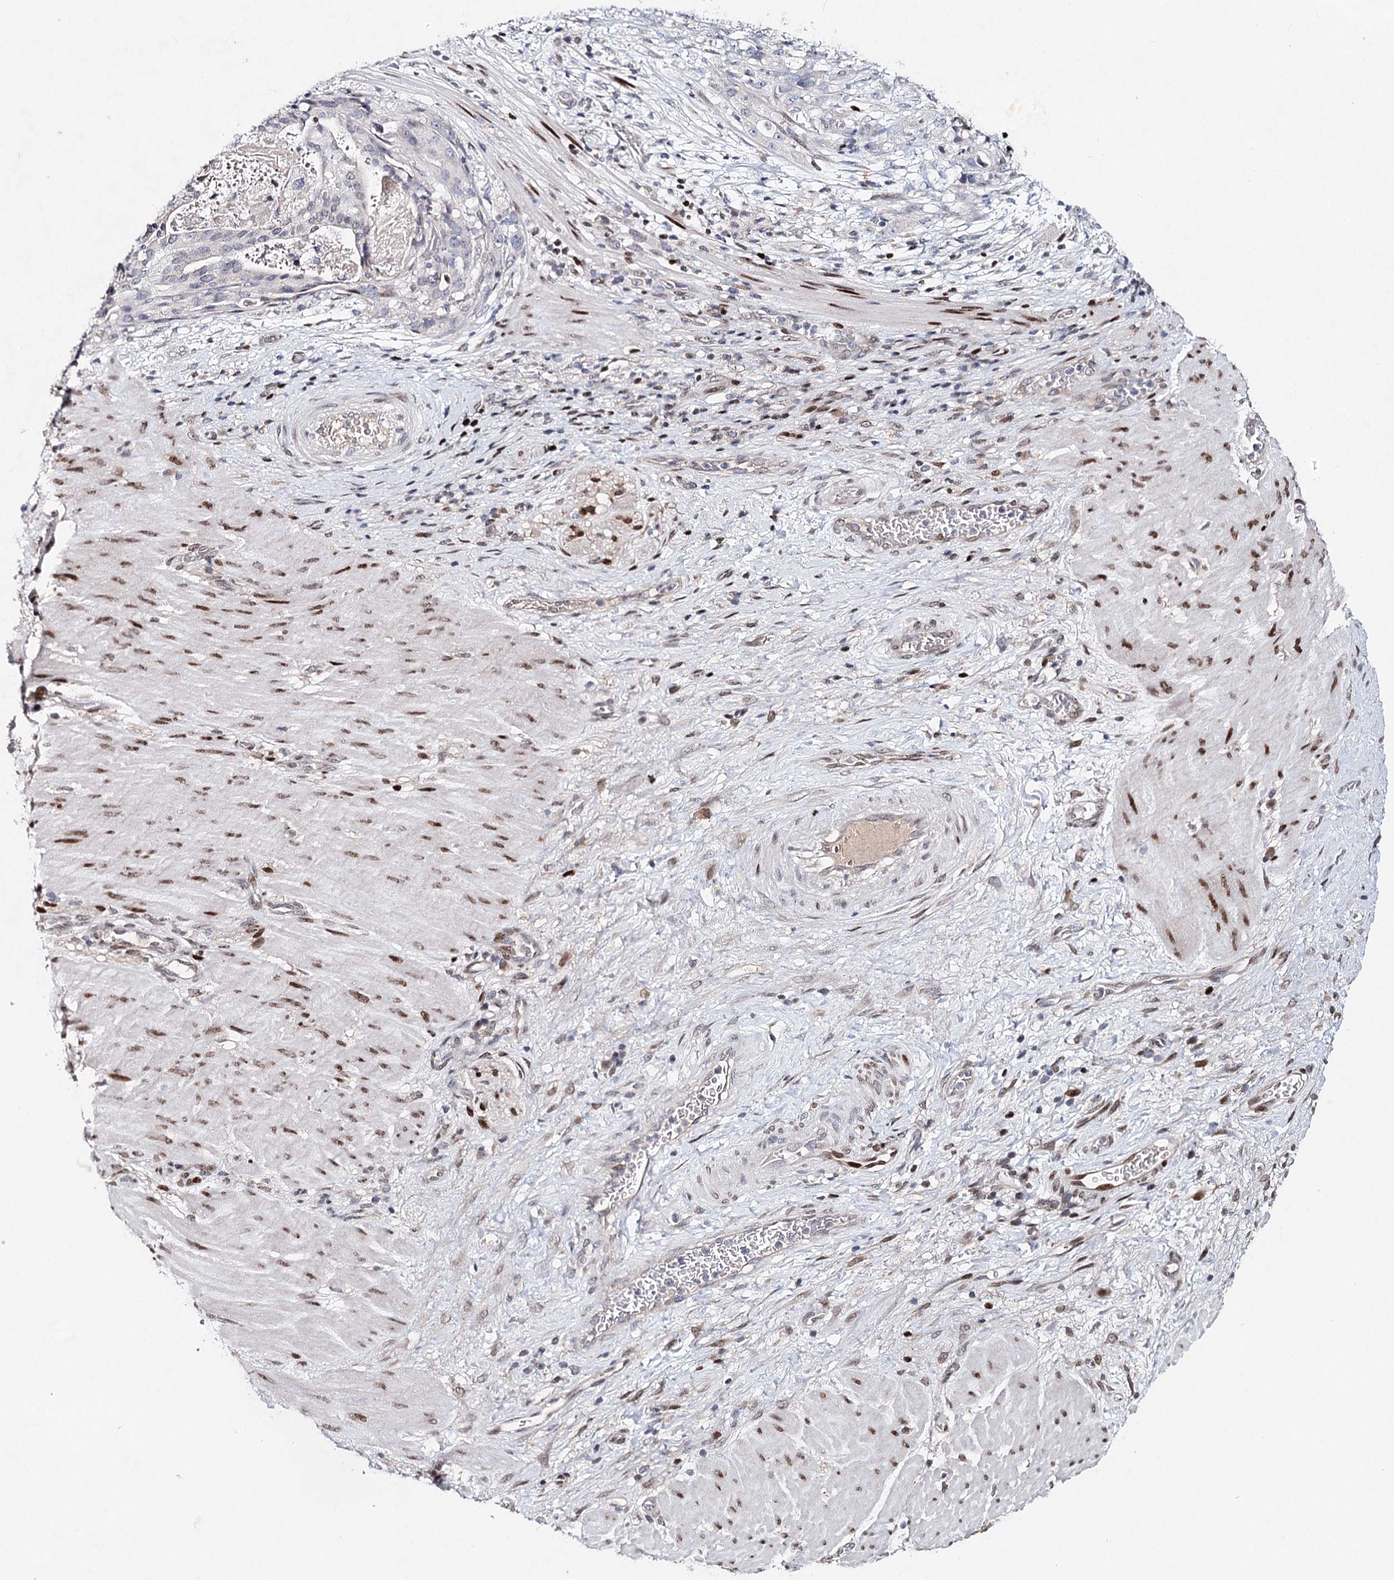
{"staining": {"intensity": "negative", "quantity": "none", "location": "none"}, "tissue": "stomach cancer", "cell_type": "Tumor cells", "image_type": "cancer", "snomed": [{"axis": "morphology", "description": "Adenocarcinoma, NOS"}, {"axis": "topography", "description": "Stomach"}], "caption": "Tumor cells are negative for protein expression in human stomach cancer.", "gene": "FRMD4A", "patient": {"sex": "male", "age": 48}}